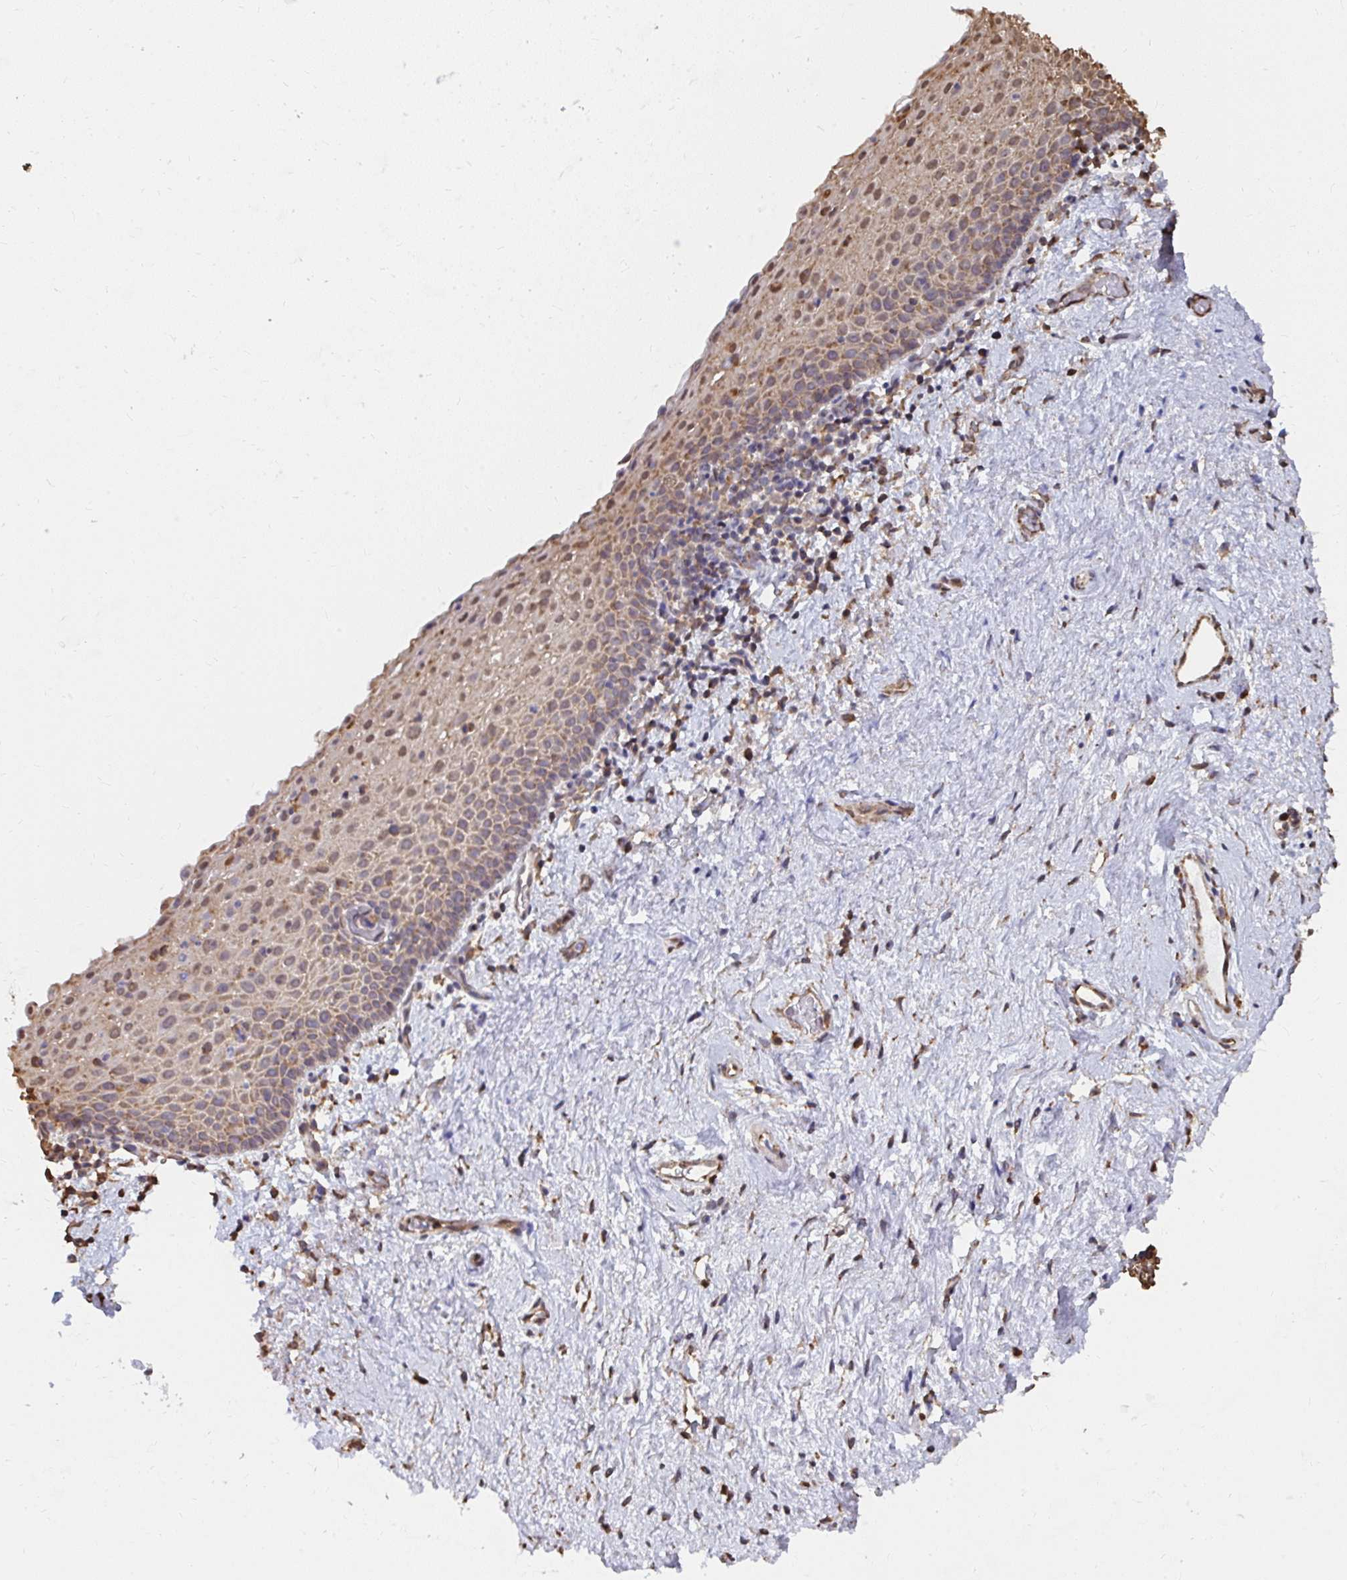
{"staining": {"intensity": "moderate", "quantity": ">75%", "location": "cytoplasmic/membranous"}, "tissue": "vagina", "cell_type": "Squamous epithelial cells", "image_type": "normal", "snomed": [{"axis": "morphology", "description": "Normal tissue, NOS"}, {"axis": "topography", "description": "Vagina"}], "caption": "This histopathology image displays benign vagina stained with IHC to label a protein in brown. The cytoplasmic/membranous of squamous epithelial cells show moderate positivity for the protein. Nuclei are counter-stained blue.", "gene": "SYNCRIP", "patient": {"sex": "female", "age": 61}}